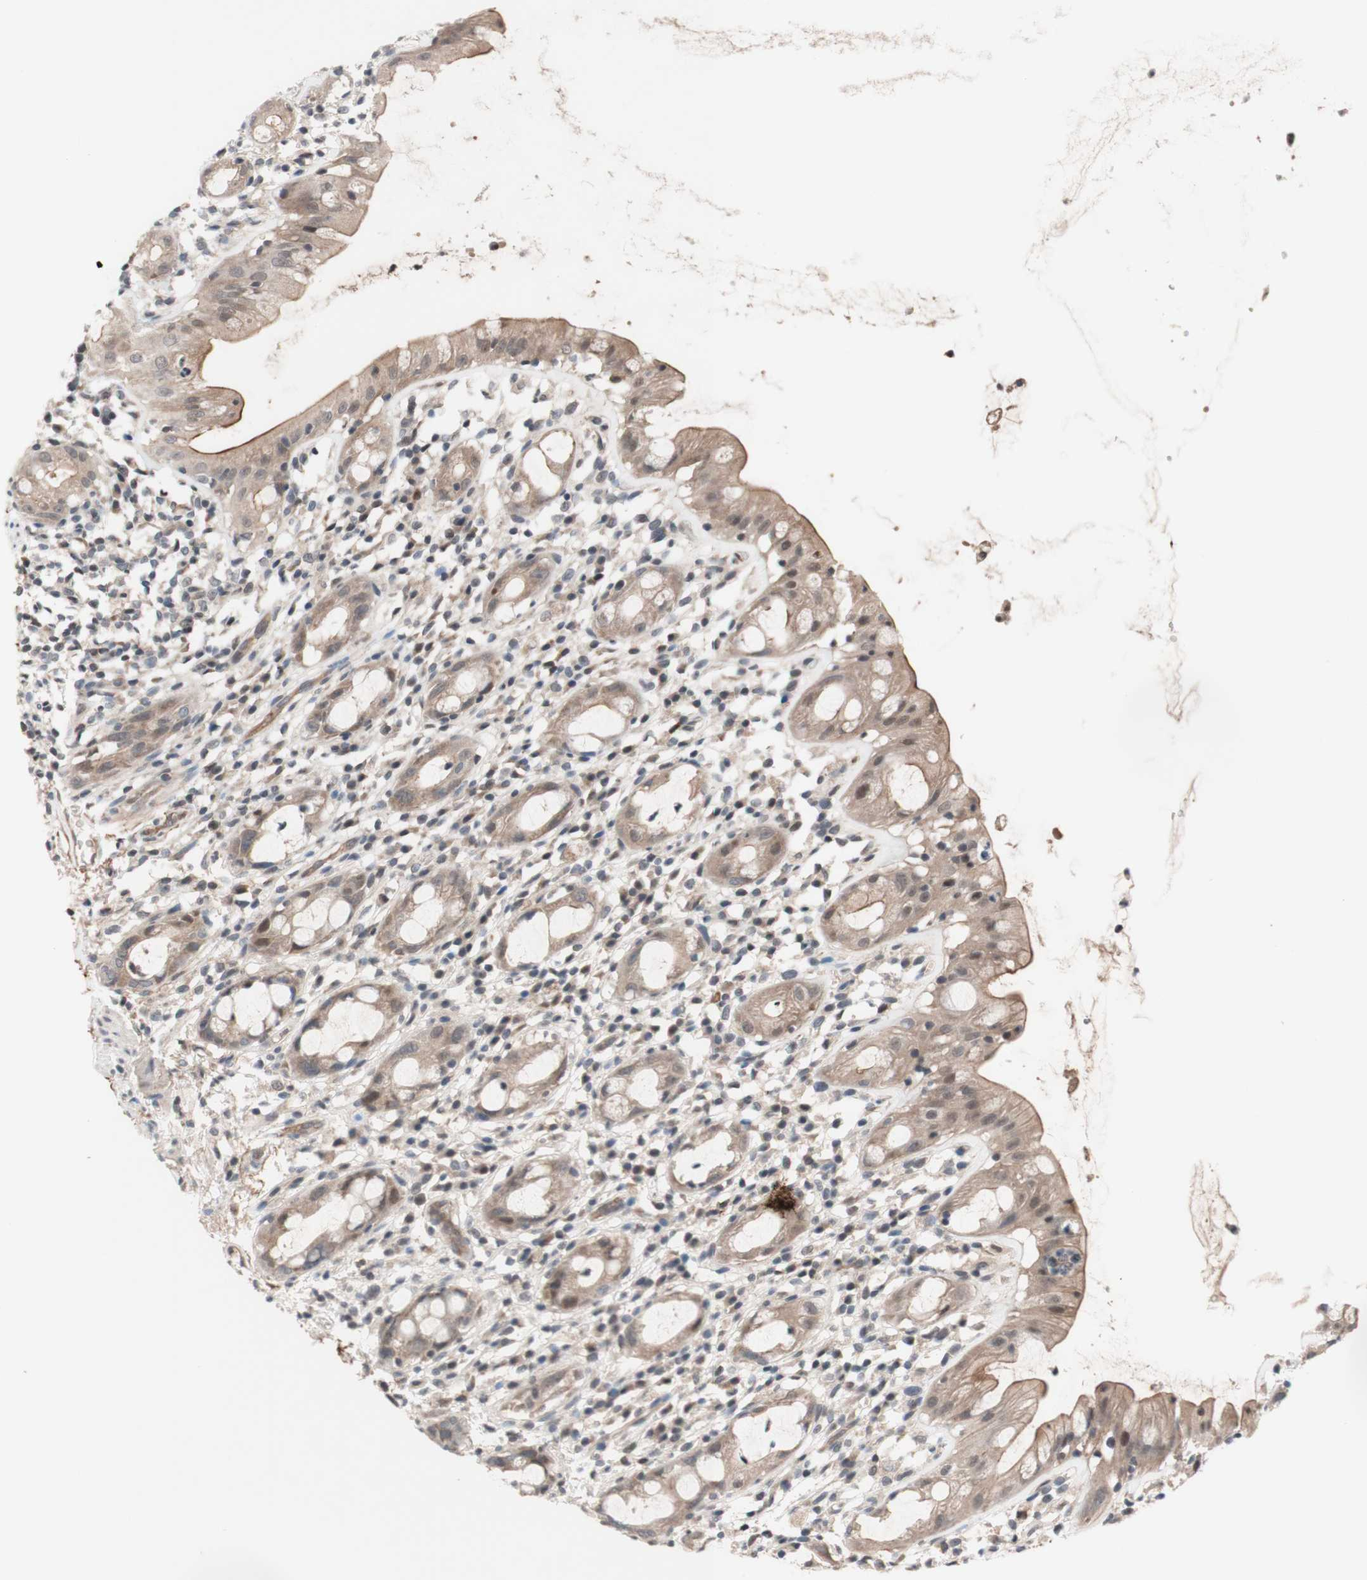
{"staining": {"intensity": "moderate", "quantity": ">75%", "location": "cytoplasmic/membranous,nuclear"}, "tissue": "rectum", "cell_type": "Glandular cells", "image_type": "normal", "snomed": [{"axis": "morphology", "description": "Normal tissue, NOS"}, {"axis": "topography", "description": "Rectum"}], "caption": "Immunohistochemical staining of normal rectum demonstrates moderate cytoplasmic/membranous,nuclear protein staining in about >75% of glandular cells.", "gene": "CD55", "patient": {"sex": "male", "age": 44}}